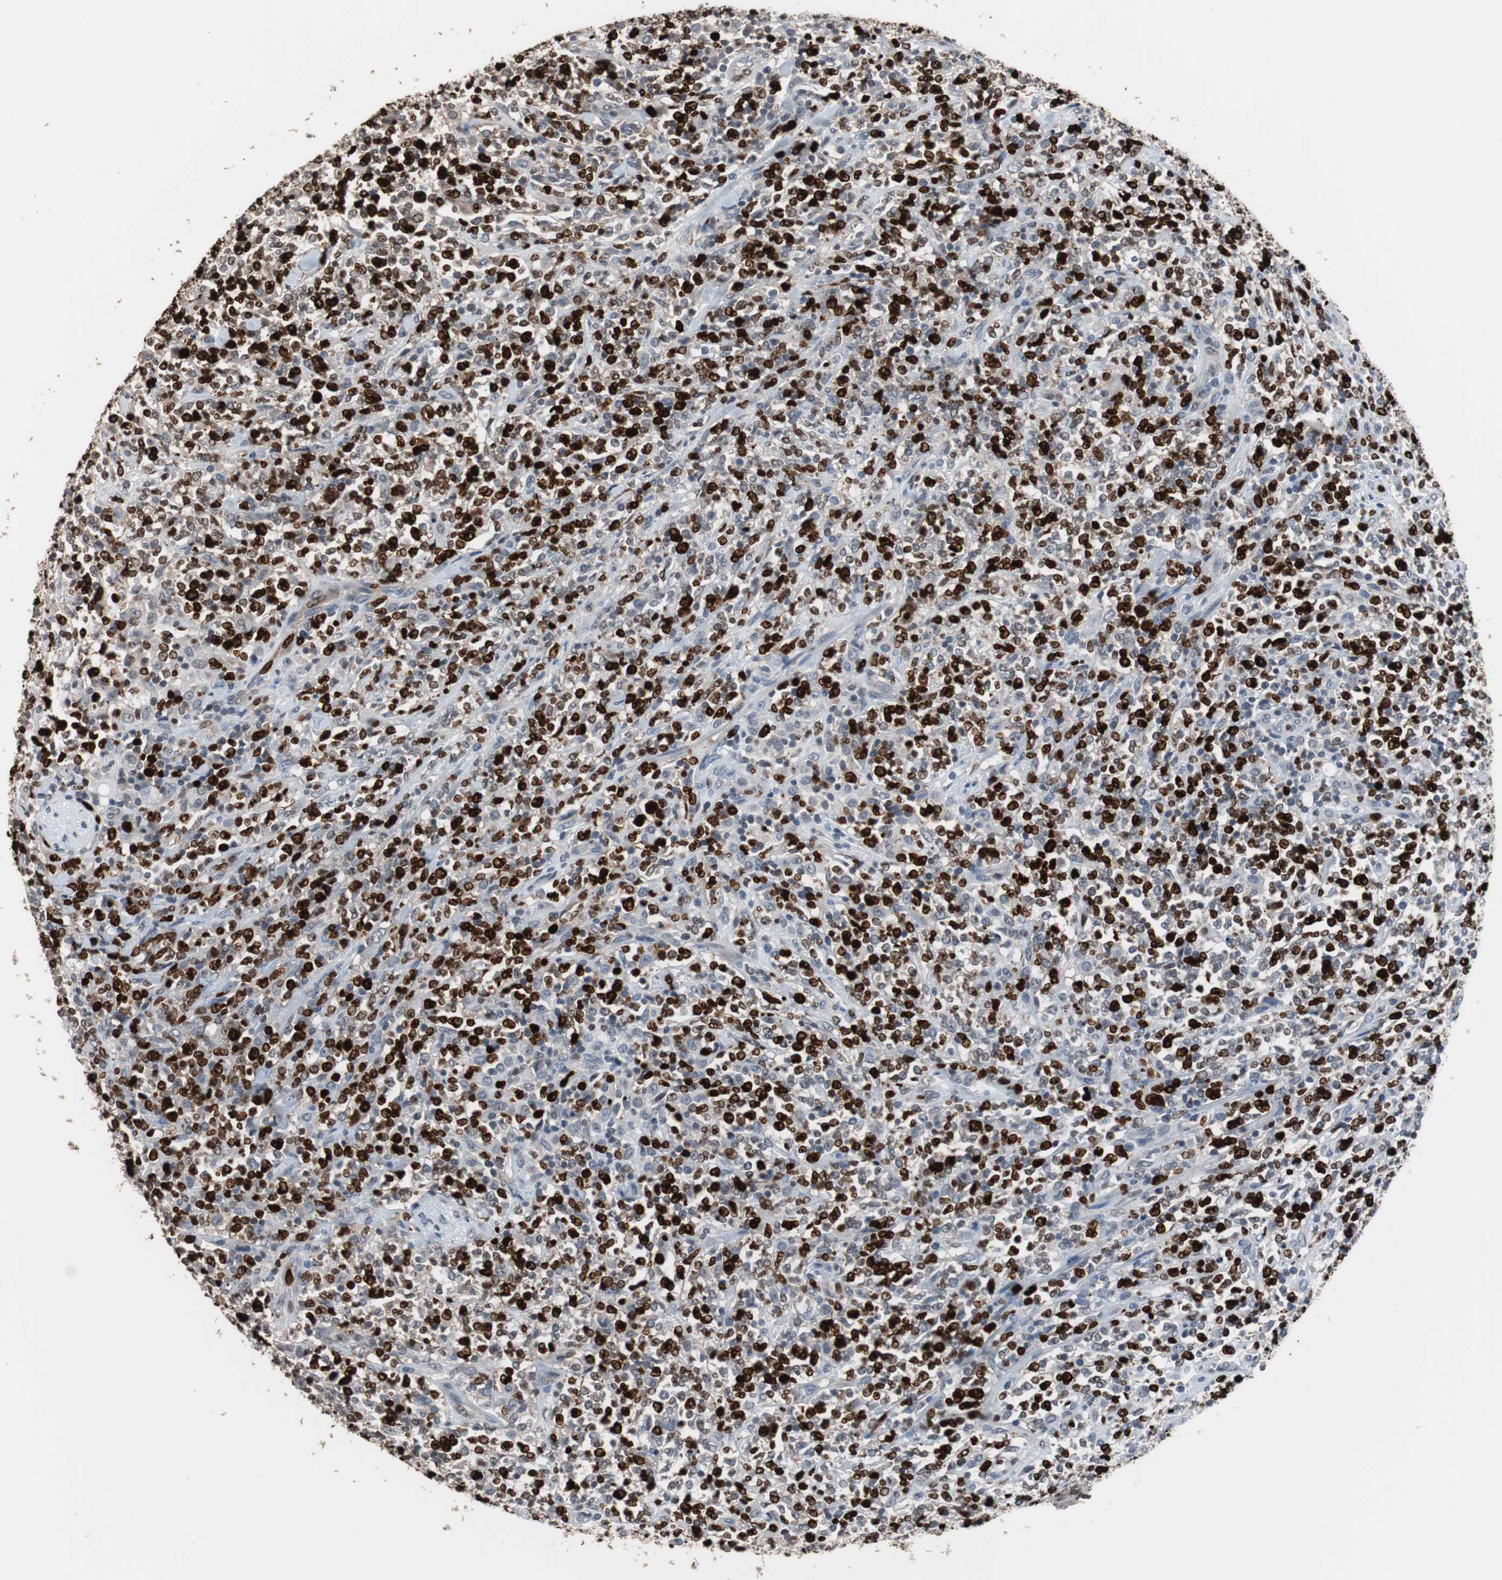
{"staining": {"intensity": "strong", "quantity": ">75%", "location": "nuclear"}, "tissue": "lymphoma", "cell_type": "Tumor cells", "image_type": "cancer", "snomed": [{"axis": "morphology", "description": "Malignant lymphoma, non-Hodgkin's type, High grade"}, {"axis": "topography", "description": "Soft tissue"}], "caption": "Strong nuclear protein positivity is present in about >75% of tumor cells in lymphoma. The staining was performed using DAB, with brown indicating positive protein expression. Nuclei are stained blue with hematoxylin.", "gene": "TOP2A", "patient": {"sex": "male", "age": 18}}